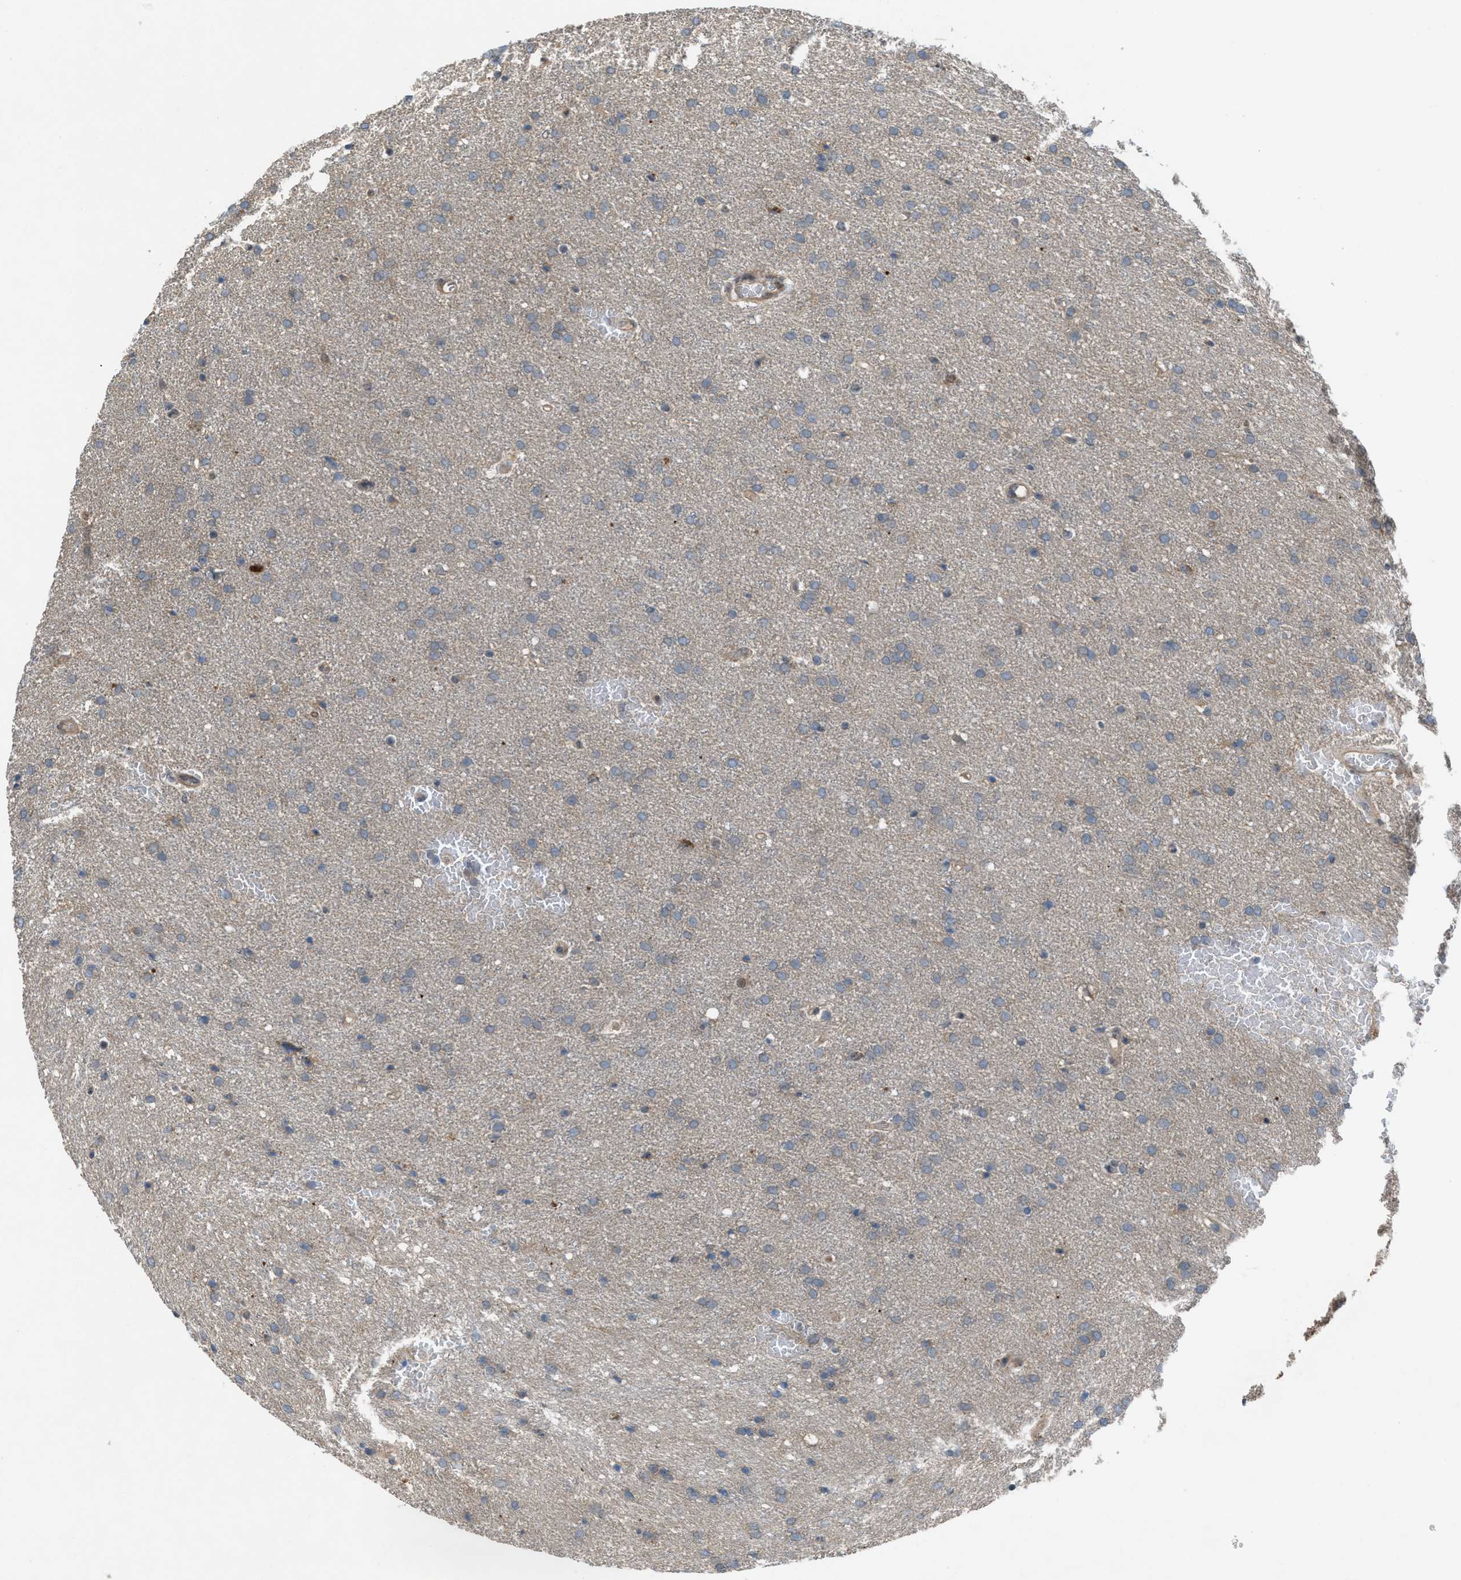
{"staining": {"intensity": "weak", "quantity": "<25%", "location": "cytoplasmic/membranous"}, "tissue": "glioma", "cell_type": "Tumor cells", "image_type": "cancer", "snomed": [{"axis": "morphology", "description": "Glioma, malignant, Low grade"}, {"axis": "topography", "description": "Brain"}], "caption": "Tumor cells show no significant protein staining in malignant glioma (low-grade). Nuclei are stained in blue.", "gene": "PLAA", "patient": {"sex": "female", "age": 37}}